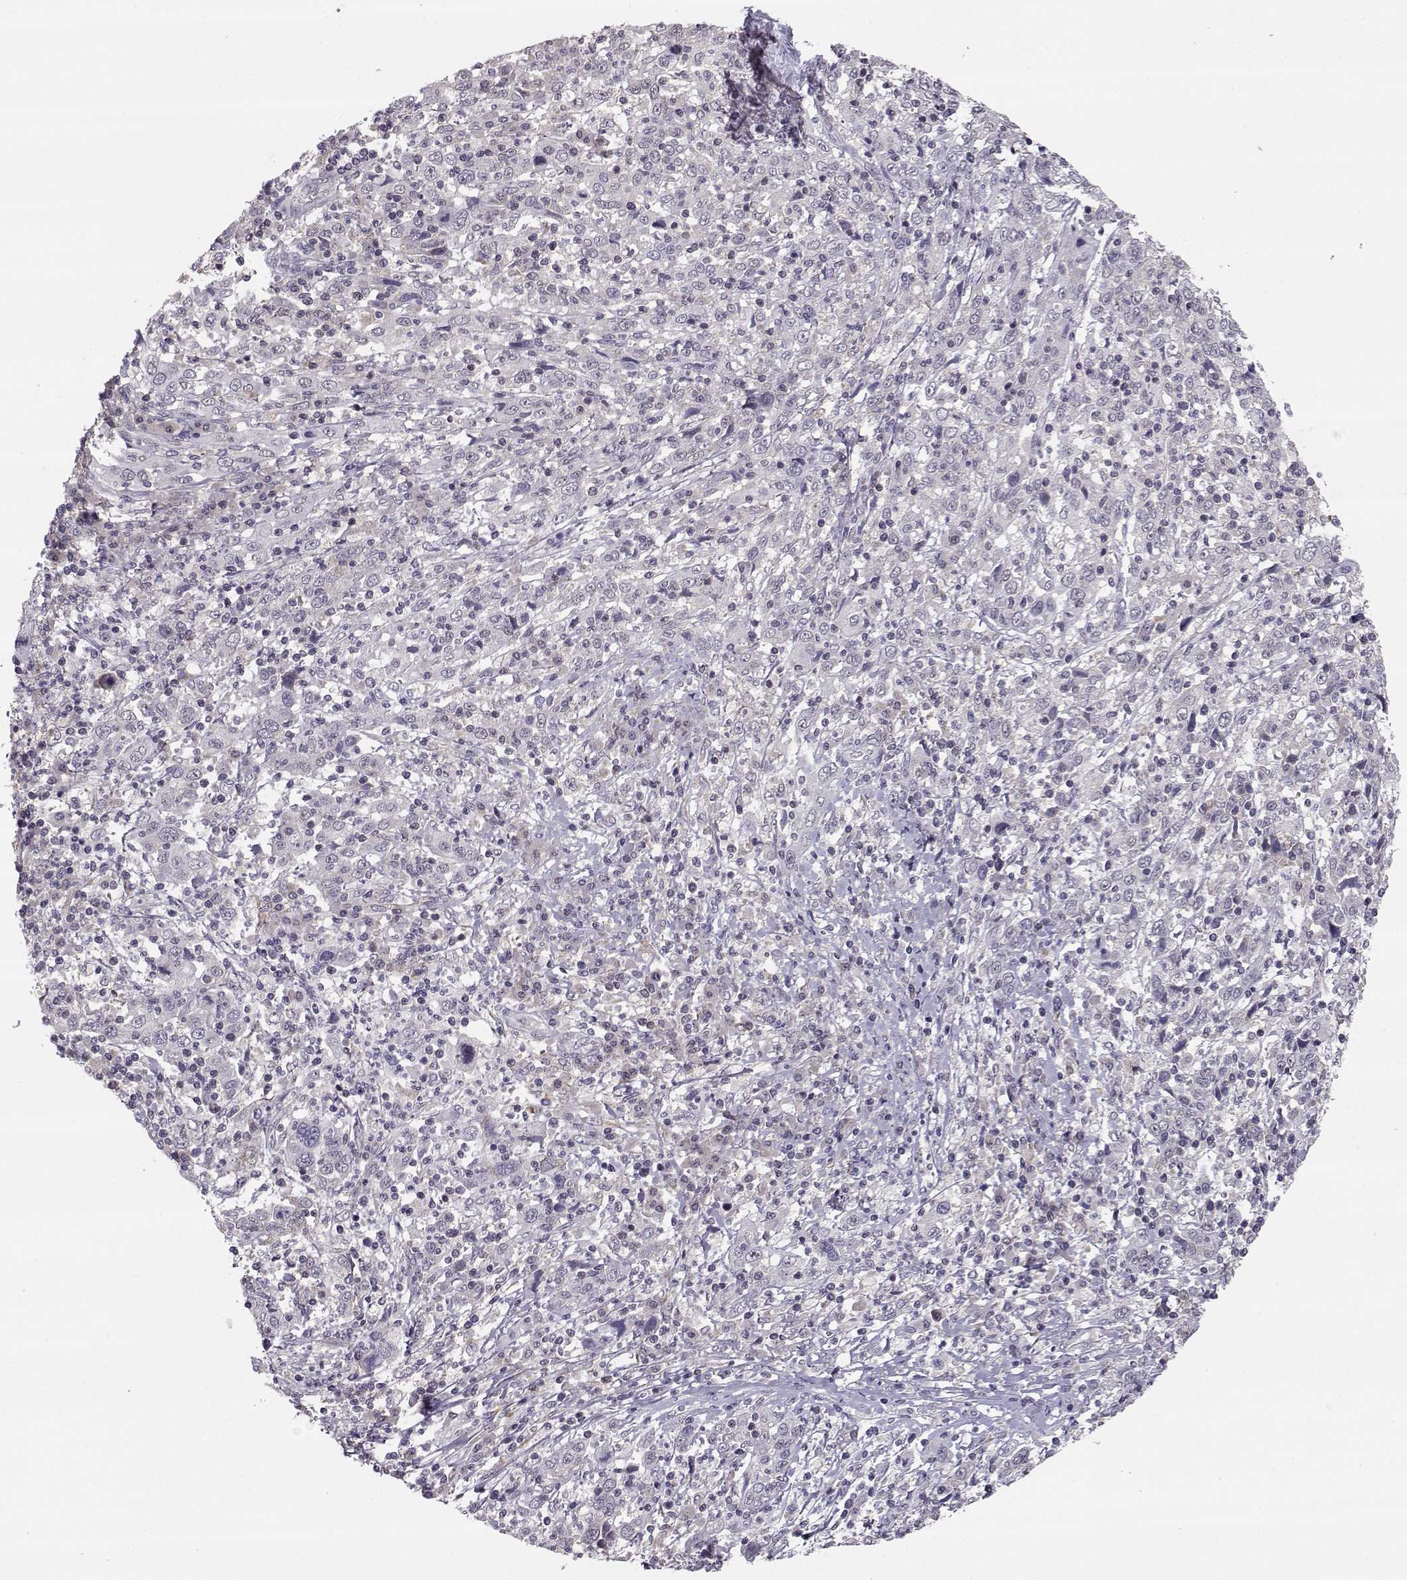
{"staining": {"intensity": "weak", "quantity": "<25%", "location": "cytoplasmic/membranous"}, "tissue": "cervical cancer", "cell_type": "Tumor cells", "image_type": "cancer", "snomed": [{"axis": "morphology", "description": "Squamous cell carcinoma, NOS"}, {"axis": "topography", "description": "Cervix"}], "caption": "This is an immunohistochemistry (IHC) histopathology image of human cervical squamous cell carcinoma. There is no positivity in tumor cells.", "gene": "KIF13B", "patient": {"sex": "female", "age": 46}}